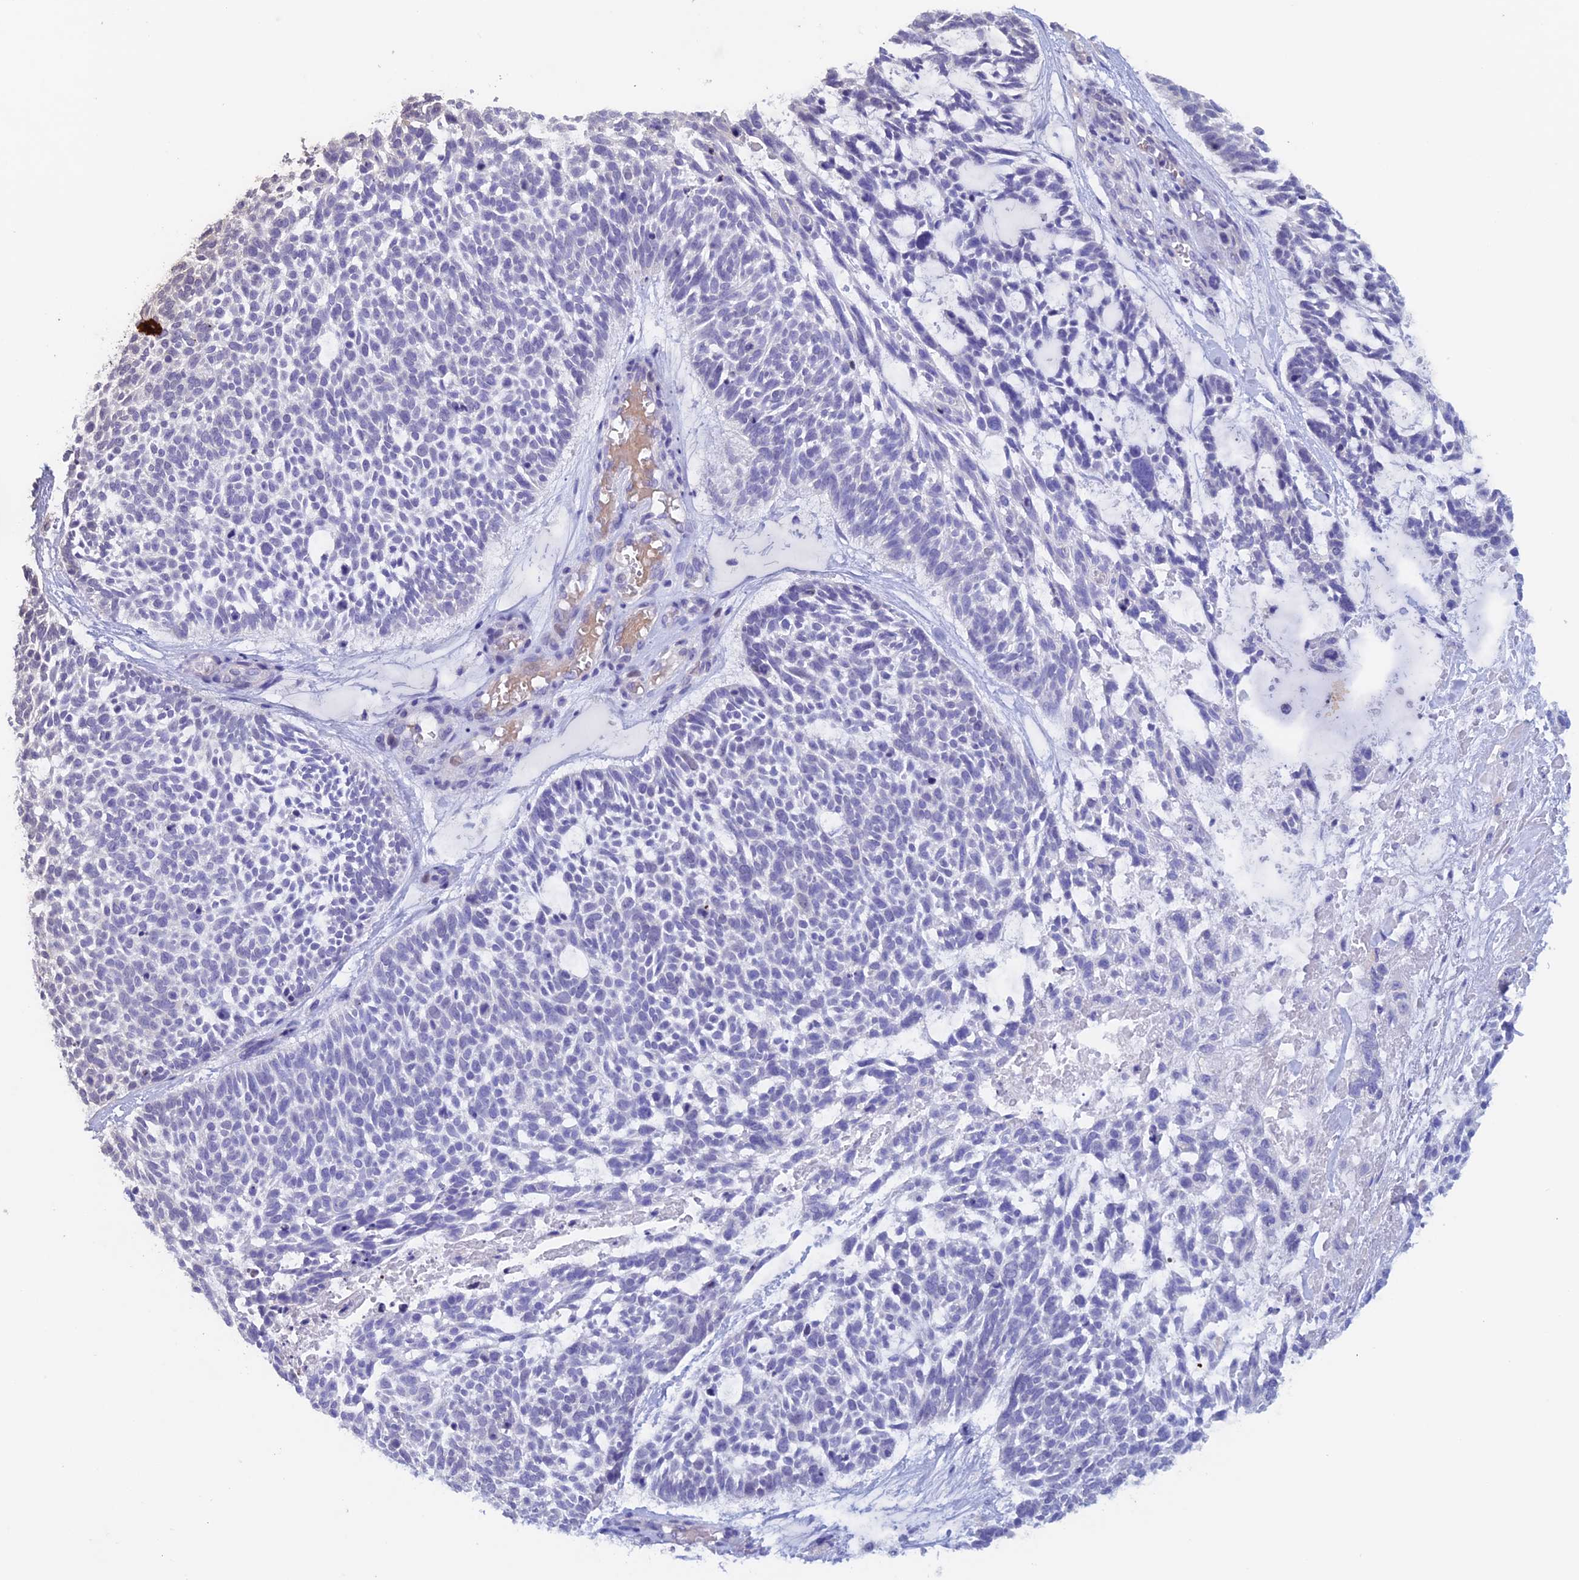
{"staining": {"intensity": "negative", "quantity": "none", "location": "none"}, "tissue": "skin cancer", "cell_type": "Tumor cells", "image_type": "cancer", "snomed": [{"axis": "morphology", "description": "Basal cell carcinoma"}, {"axis": "topography", "description": "Skin"}], "caption": "Tumor cells are negative for protein expression in human skin cancer (basal cell carcinoma).", "gene": "PSMC3IP", "patient": {"sex": "male", "age": 88}}